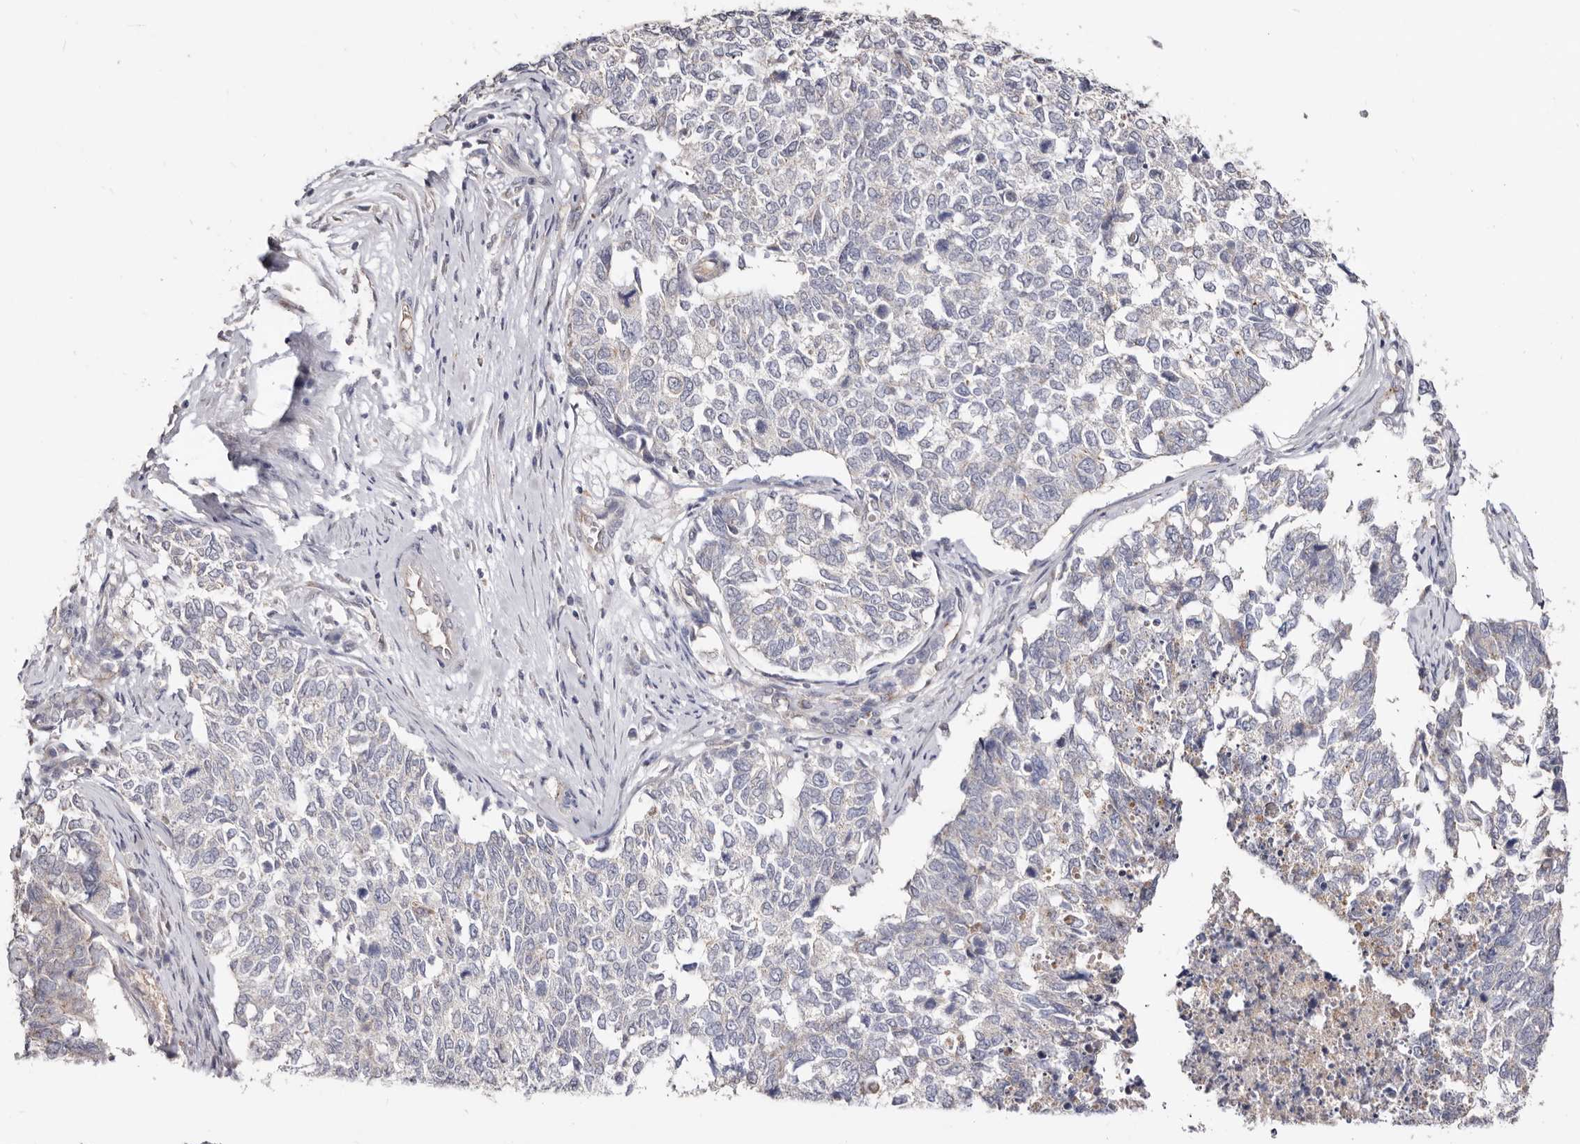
{"staining": {"intensity": "negative", "quantity": "none", "location": "none"}, "tissue": "cervical cancer", "cell_type": "Tumor cells", "image_type": "cancer", "snomed": [{"axis": "morphology", "description": "Squamous cell carcinoma, NOS"}, {"axis": "topography", "description": "Cervix"}], "caption": "Immunohistochemical staining of cervical cancer (squamous cell carcinoma) demonstrates no significant expression in tumor cells.", "gene": "LRRC25", "patient": {"sex": "female", "age": 63}}